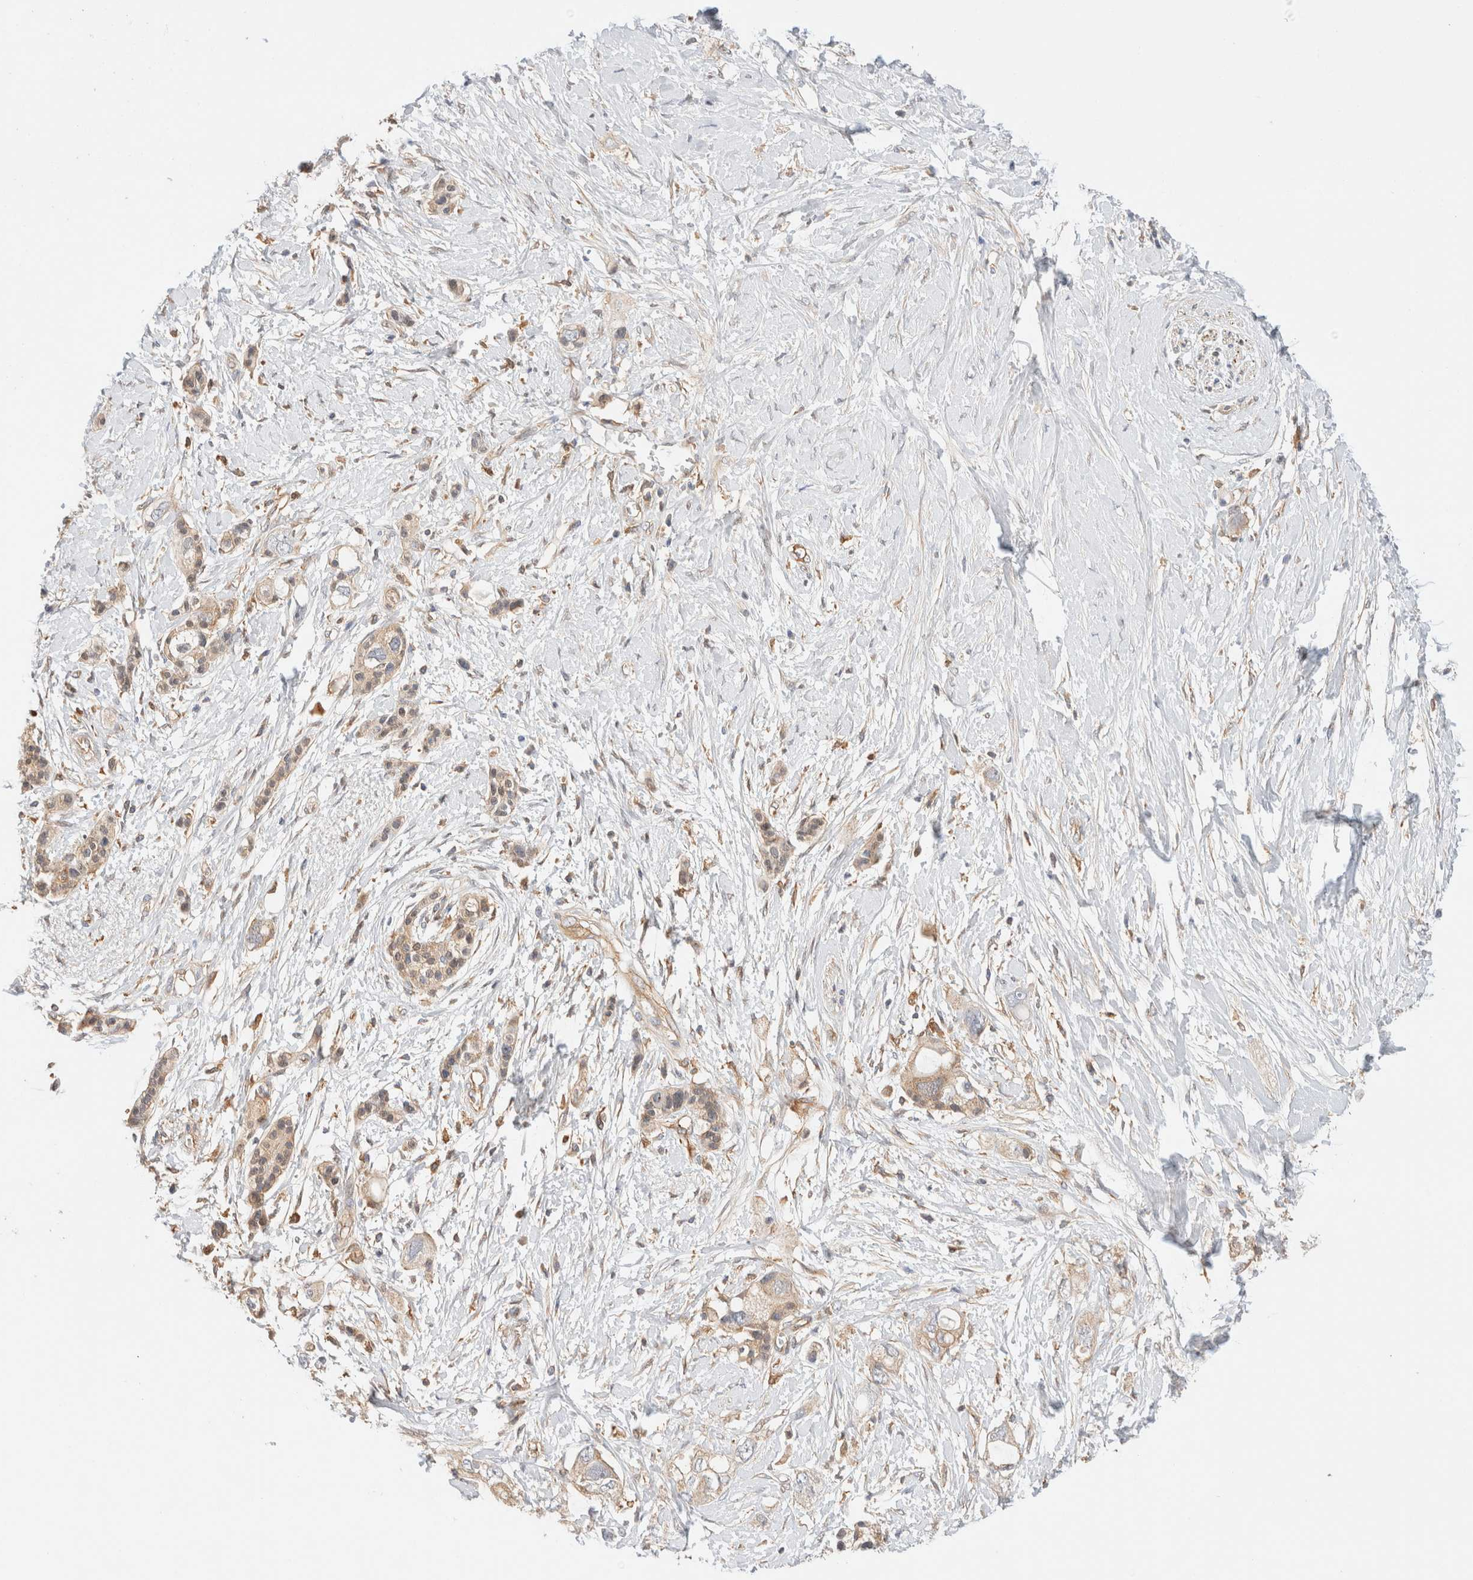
{"staining": {"intensity": "weak", "quantity": "25%-75%", "location": "cytoplasmic/membranous"}, "tissue": "pancreatic cancer", "cell_type": "Tumor cells", "image_type": "cancer", "snomed": [{"axis": "morphology", "description": "Adenocarcinoma, NOS"}, {"axis": "topography", "description": "Pancreas"}], "caption": "A histopathology image of adenocarcinoma (pancreatic) stained for a protein displays weak cytoplasmic/membranous brown staining in tumor cells.", "gene": "RABEP1", "patient": {"sex": "female", "age": 56}}